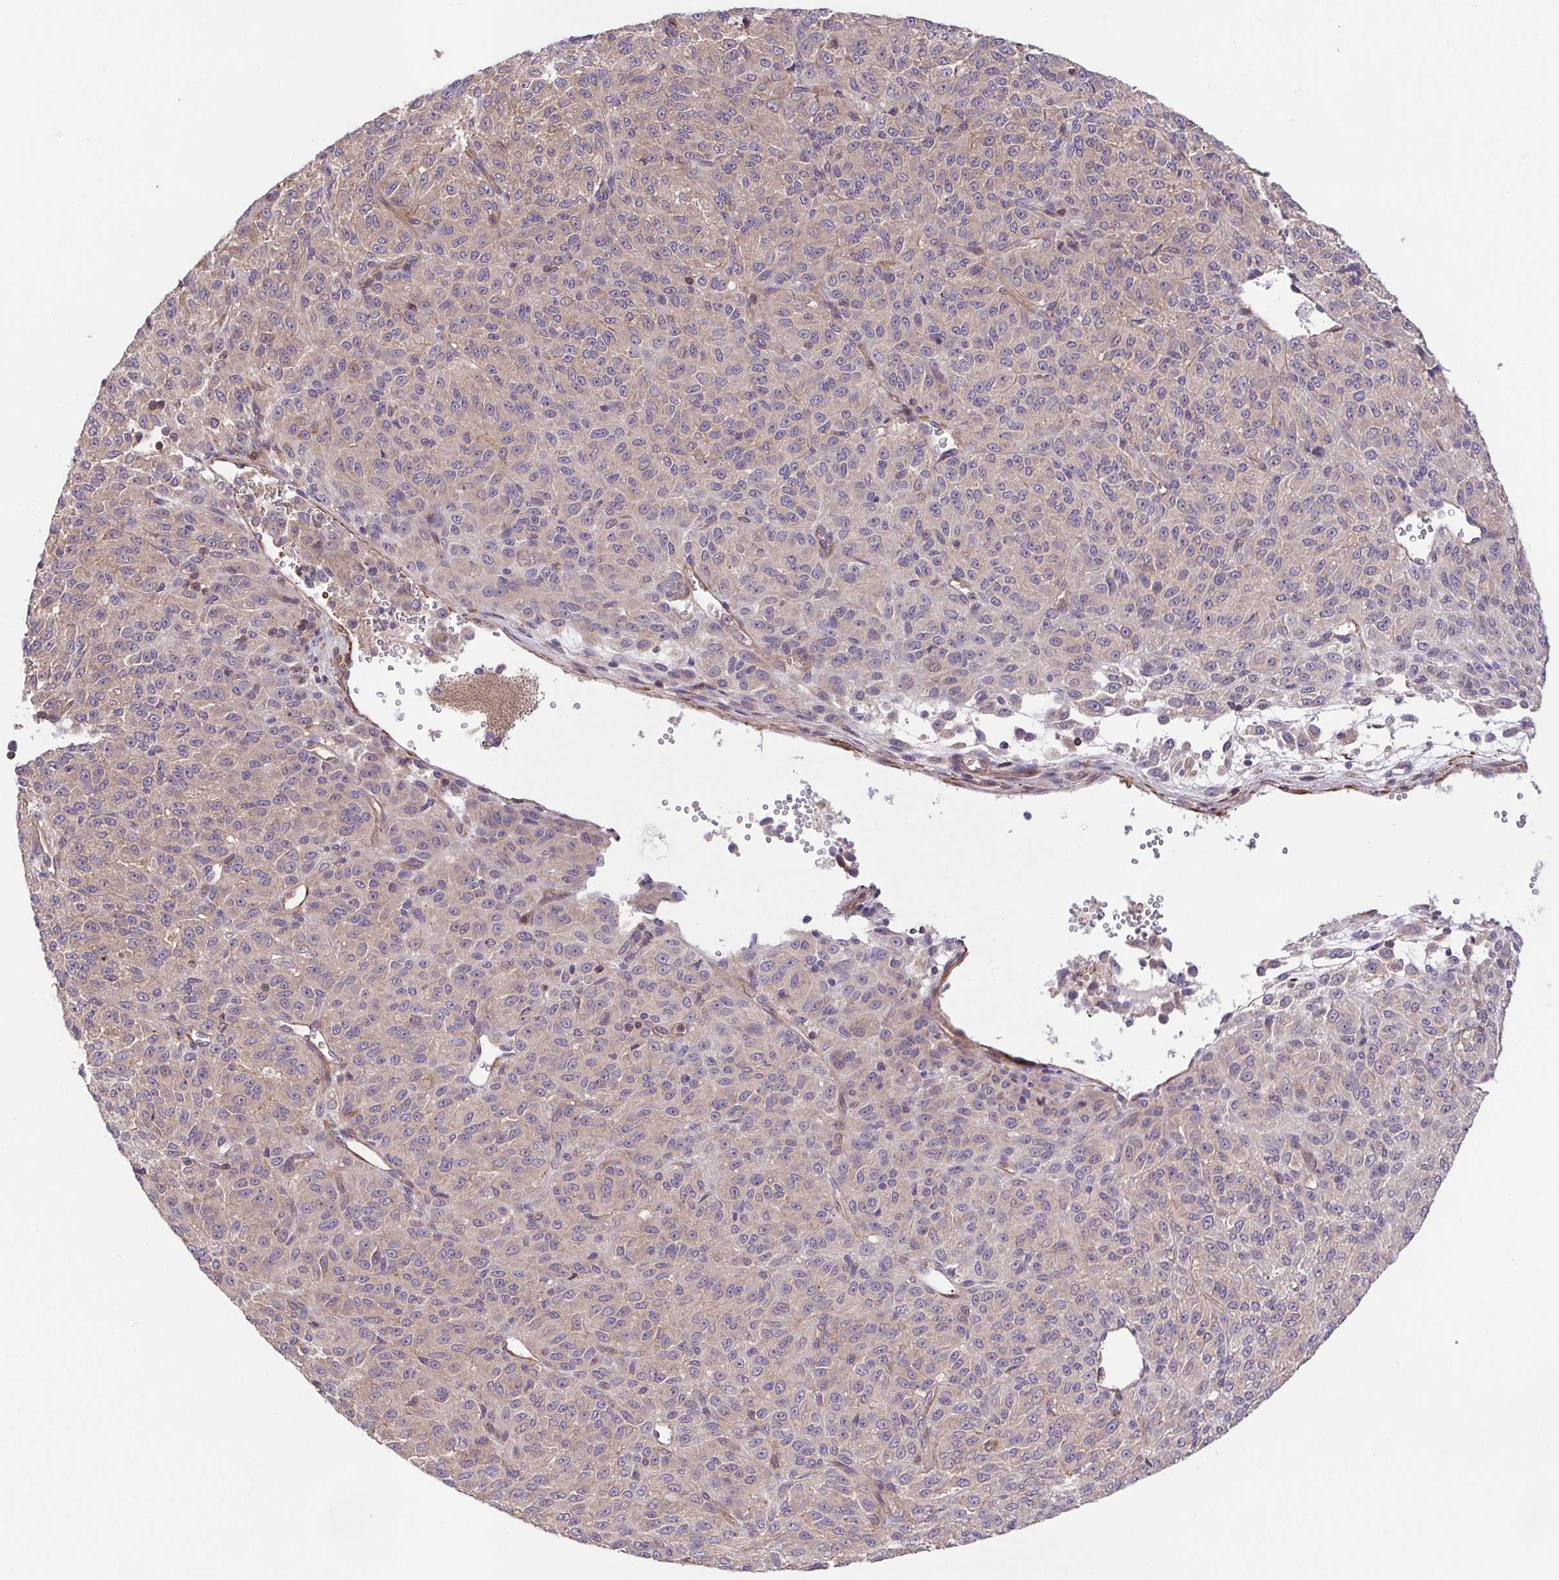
{"staining": {"intensity": "negative", "quantity": "none", "location": "none"}, "tissue": "melanoma", "cell_type": "Tumor cells", "image_type": "cancer", "snomed": [{"axis": "morphology", "description": "Malignant melanoma, Metastatic site"}, {"axis": "topography", "description": "Brain"}], "caption": "Immunohistochemistry (IHC) of malignant melanoma (metastatic site) reveals no staining in tumor cells. (DAB (3,3'-diaminobenzidine) immunohistochemistry, high magnification).", "gene": "IDE", "patient": {"sex": "female", "age": 56}}